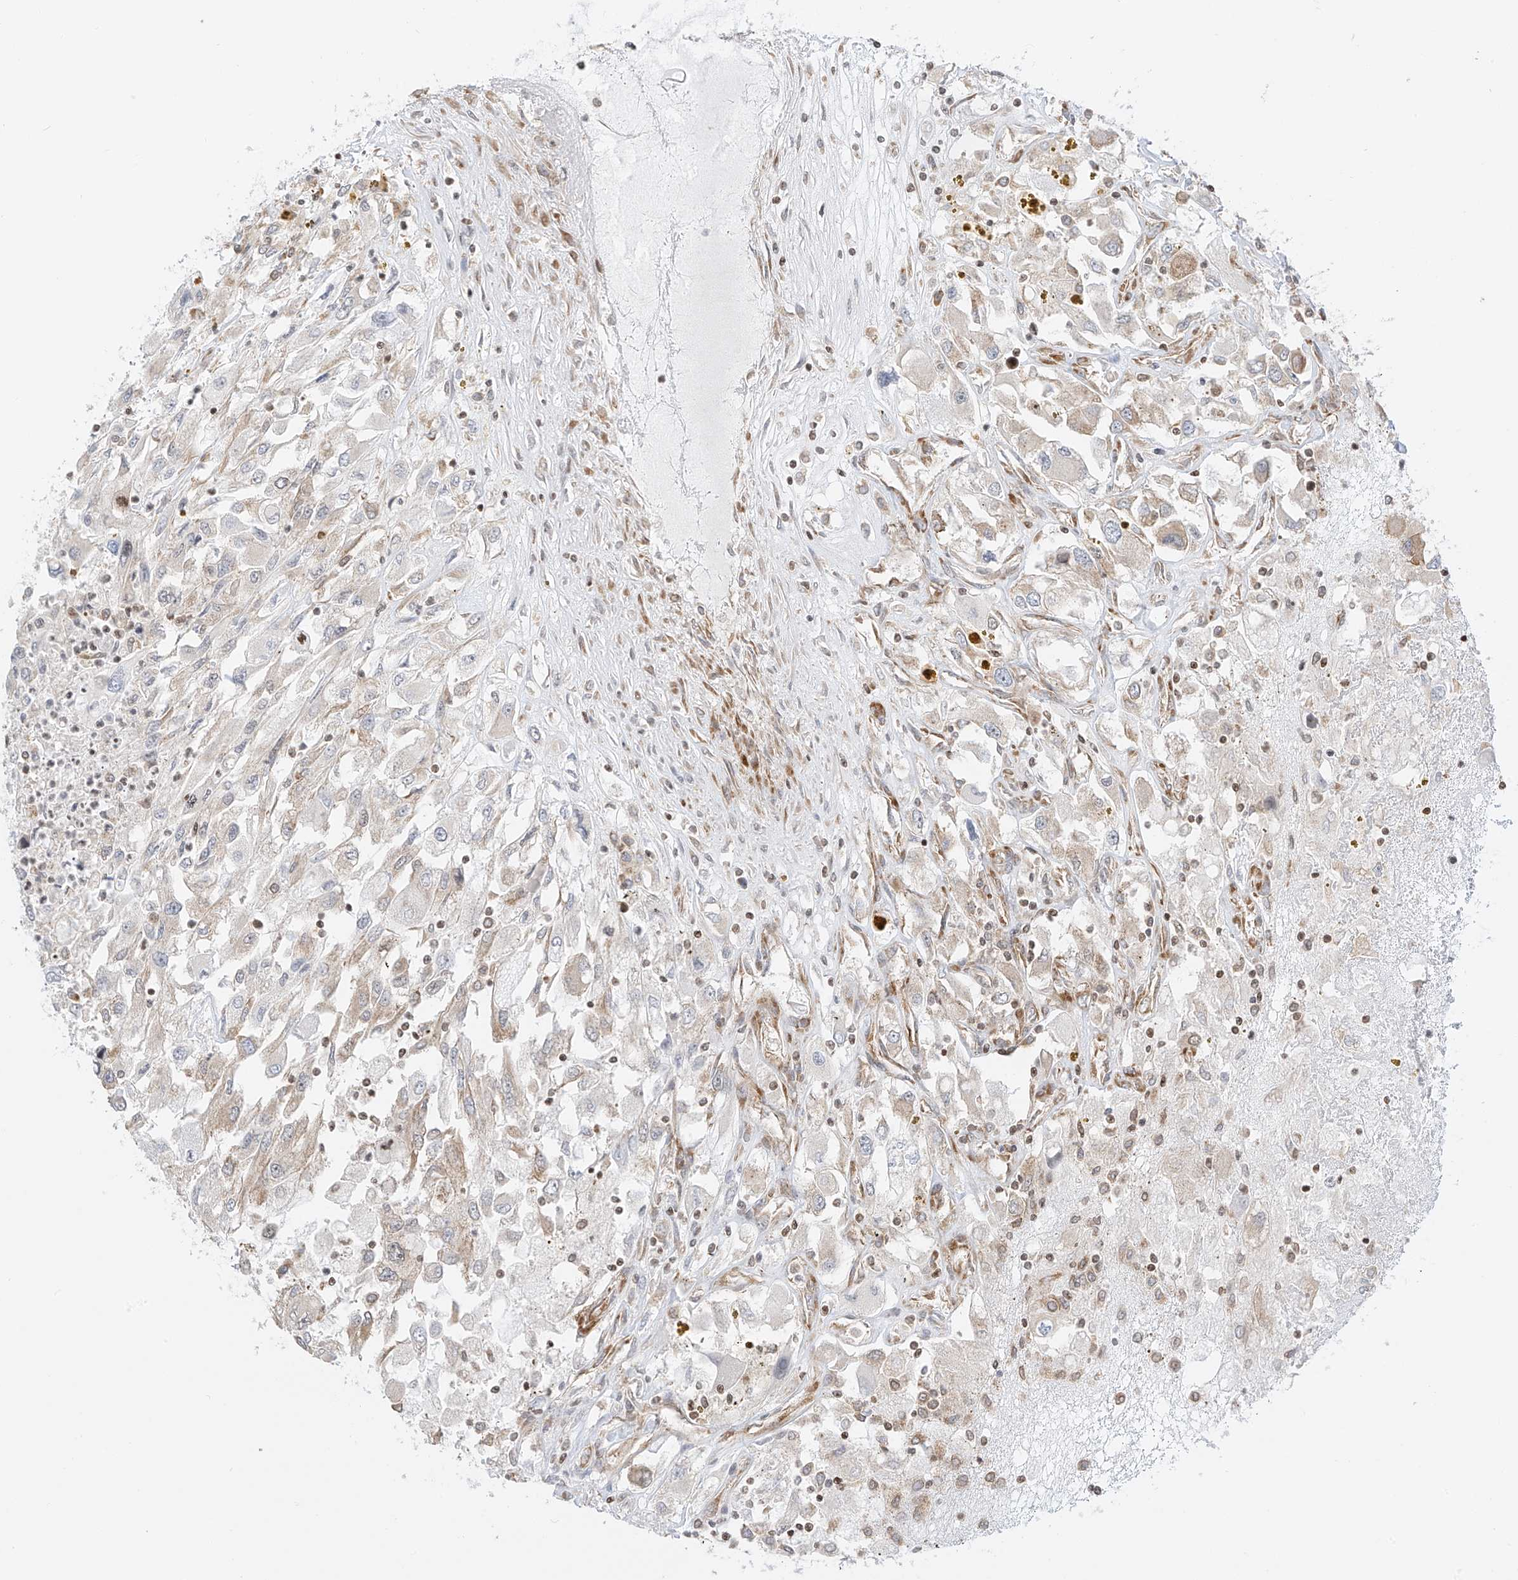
{"staining": {"intensity": "weak", "quantity": "<25%", "location": "cytoplasmic/membranous"}, "tissue": "renal cancer", "cell_type": "Tumor cells", "image_type": "cancer", "snomed": [{"axis": "morphology", "description": "Adenocarcinoma, NOS"}, {"axis": "topography", "description": "Kidney"}], "caption": "An immunohistochemistry (IHC) histopathology image of adenocarcinoma (renal) is shown. There is no staining in tumor cells of adenocarcinoma (renal).", "gene": "EDF1", "patient": {"sex": "female", "age": 52}}